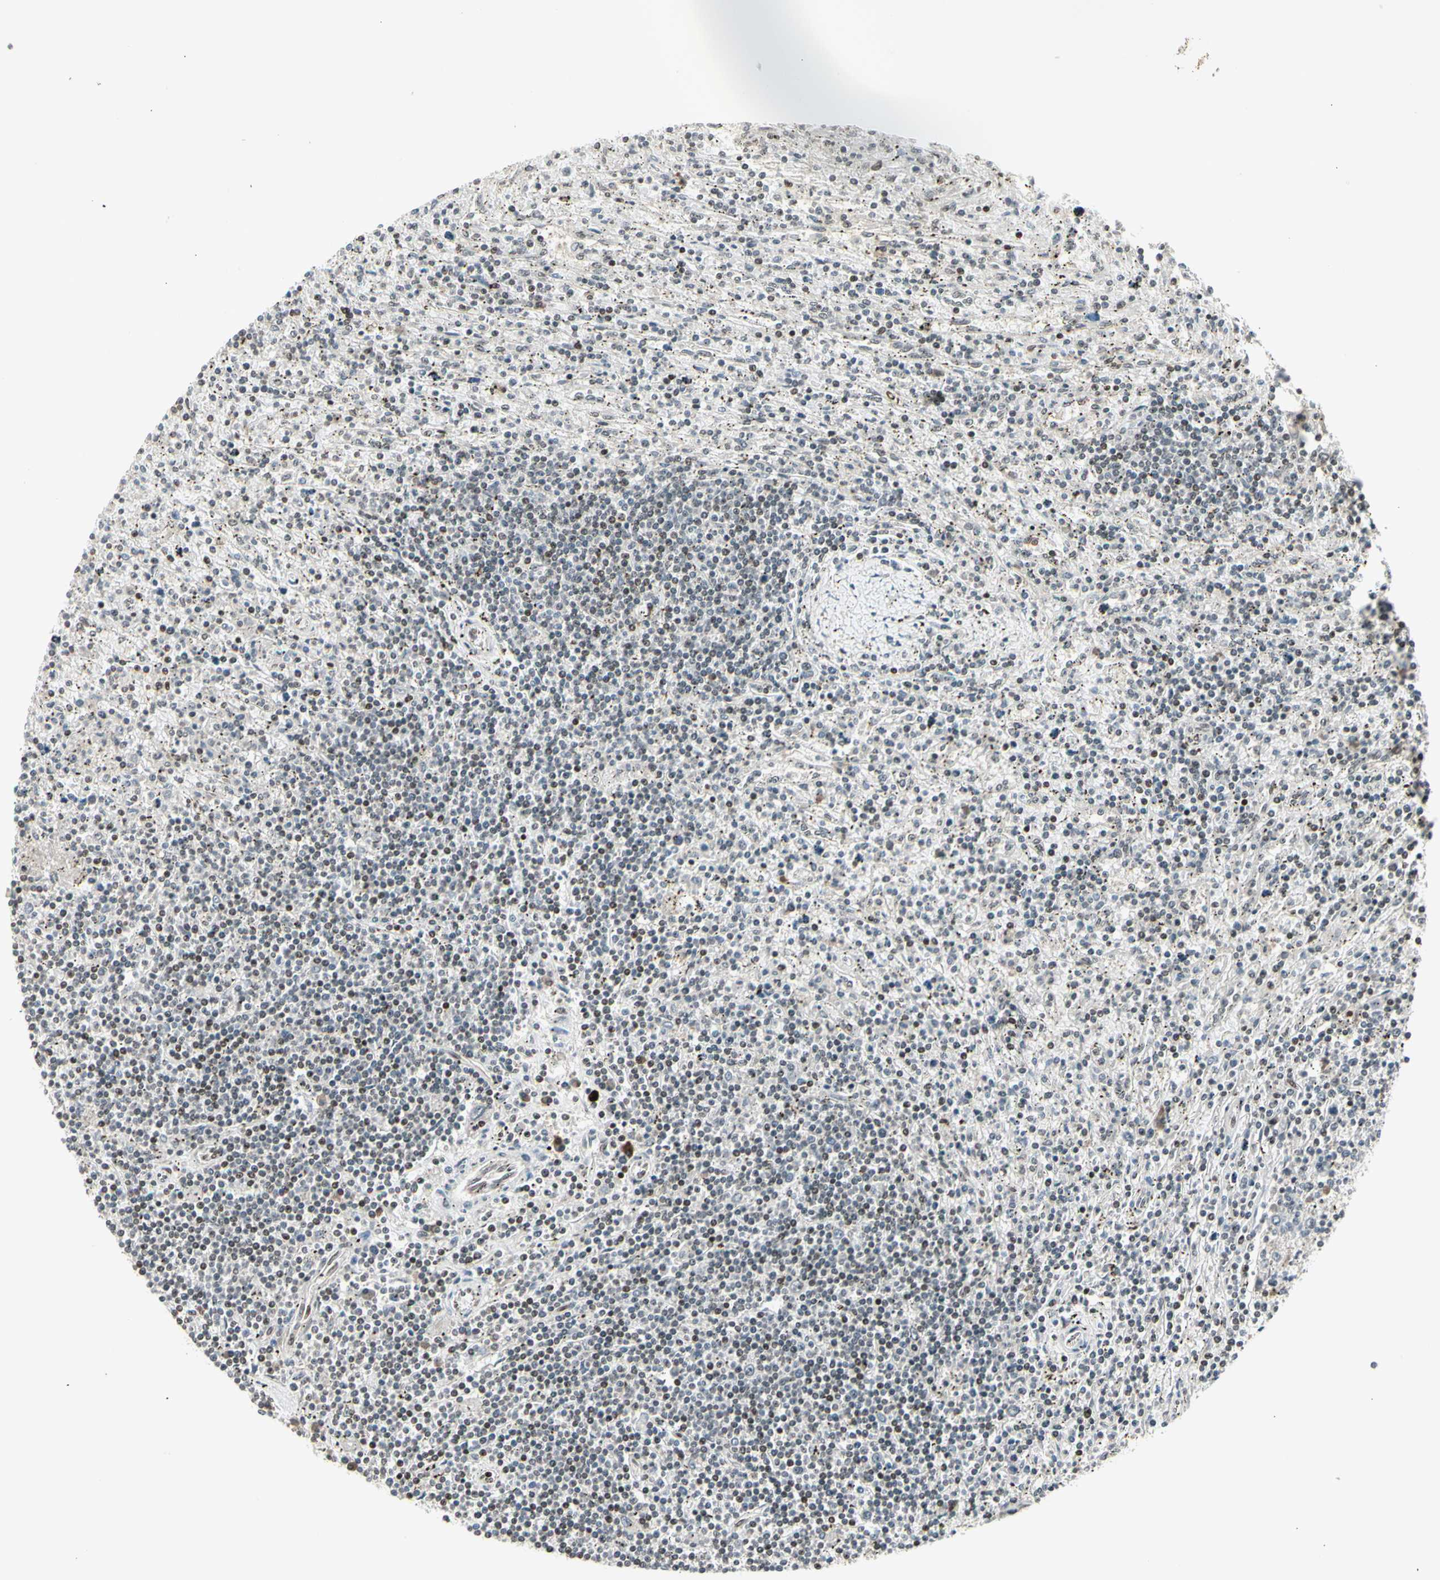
{"staining": {"intensity": "moderate", "quantity": "<25%", "location": "nuclear"}, "tissue": "lymphoma", "cell_type": "Tumor cells", "image_type": "cancer", "snomed": [{"axis": "morphology", "description": "Malignant lymphoma, non-Hodgkin's type, Low grade"}, {"axis": "topography", "description": "Spleen"}], "caption": "This image reveals immunohistochemistry (IHC) staining of lymphoma, with low moderate nuclear positivity in about <25% of tumor cells.", "gene": "FOXJ2", "patient": {"sex": "male", "age": 76}}